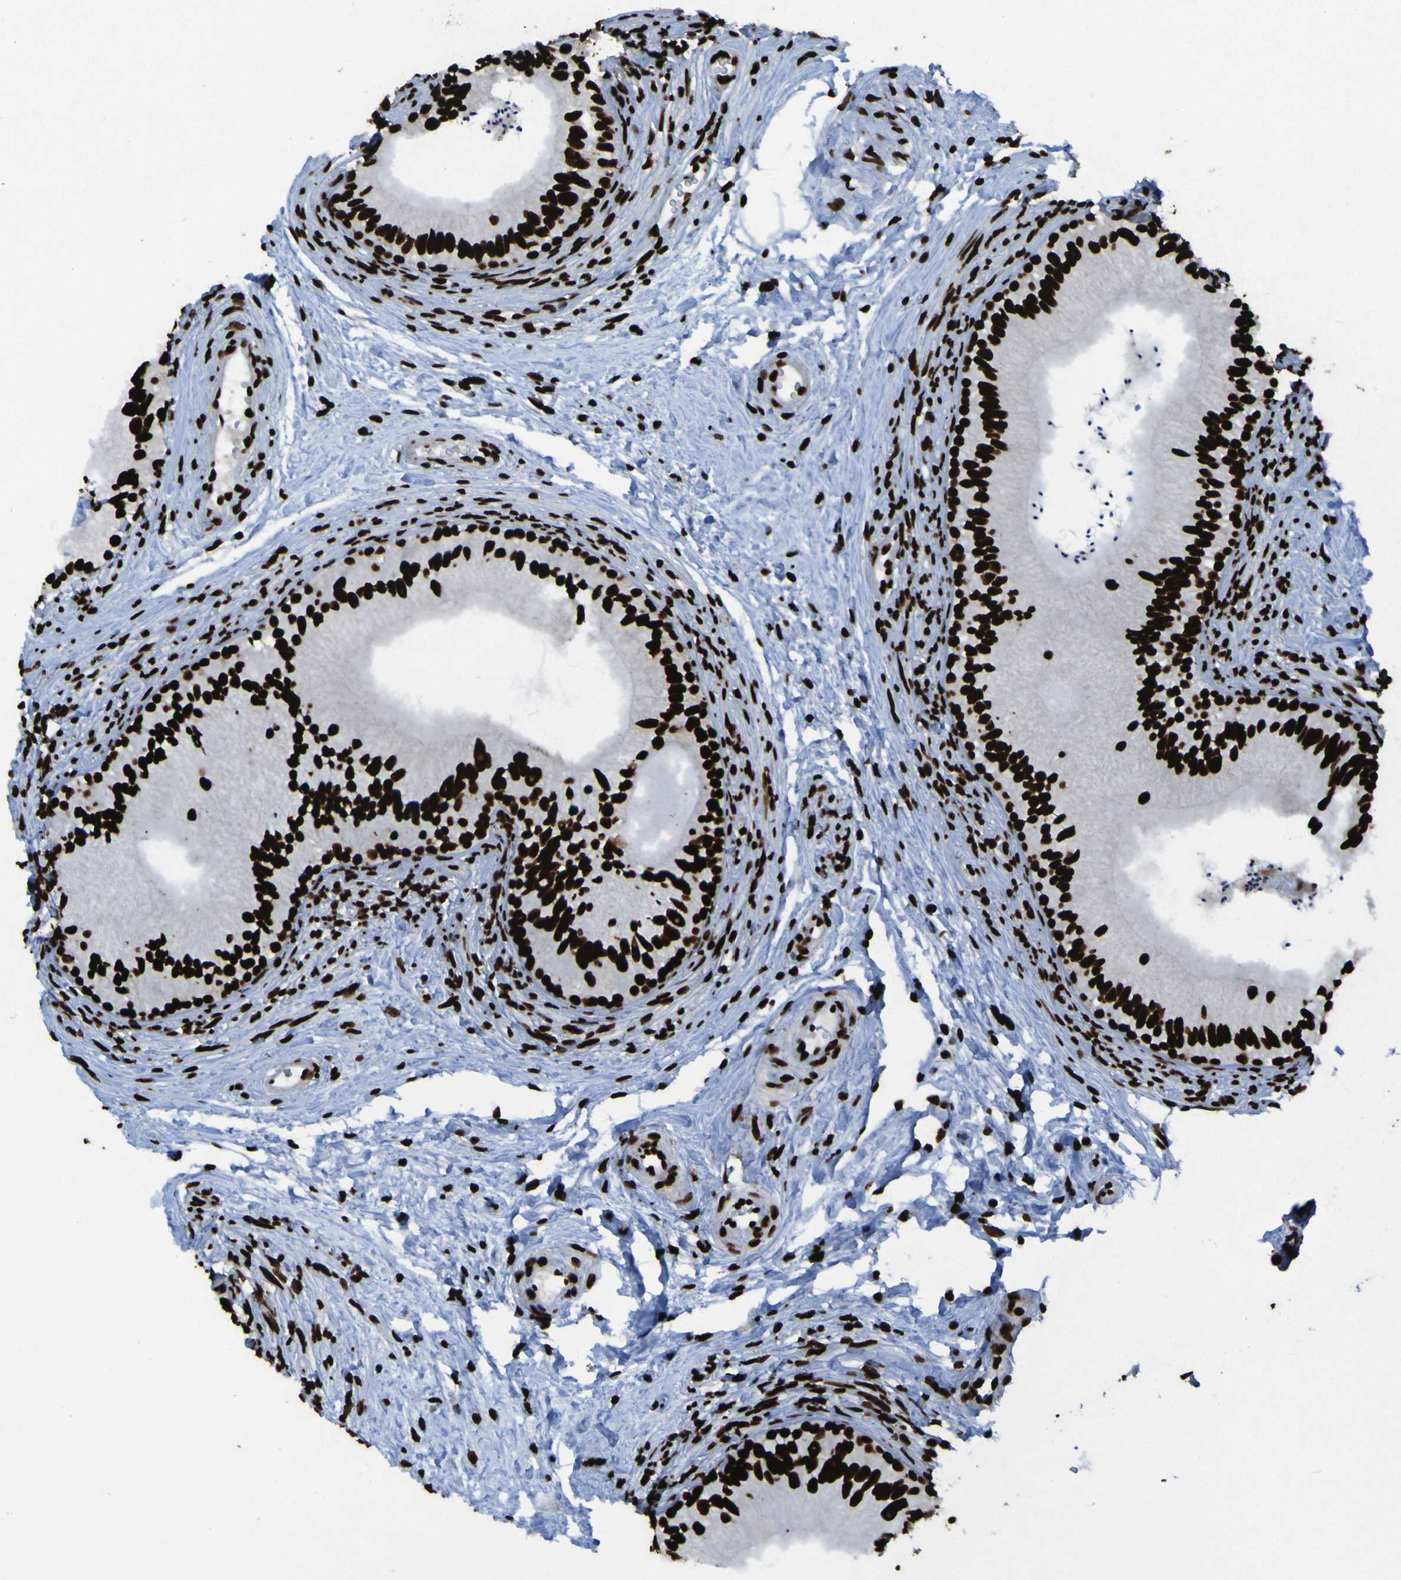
{"staining": {"intensity": "strong", "quantity": ">75%", "location": "nuclear"}, "tissue": "epididymis", "cell_type": "Glandular cells", "image_type": "normal", "snomed": [{"axis": "morphology", "description": "Normal tissue, NOS"}, {"axis": "topography", "description": "Epididymis"}], "caption": "Epididymis stained with immunohistochemistry demonstrates strong nuclear staining in approximately >75% of glandular cells. (DAB (3,3'-diaminobenzidine) IHC, brown staining for protein, blue staining for nuclei).", "gene": "NPM1", "patient": {"sex": "male", "age": 56}}